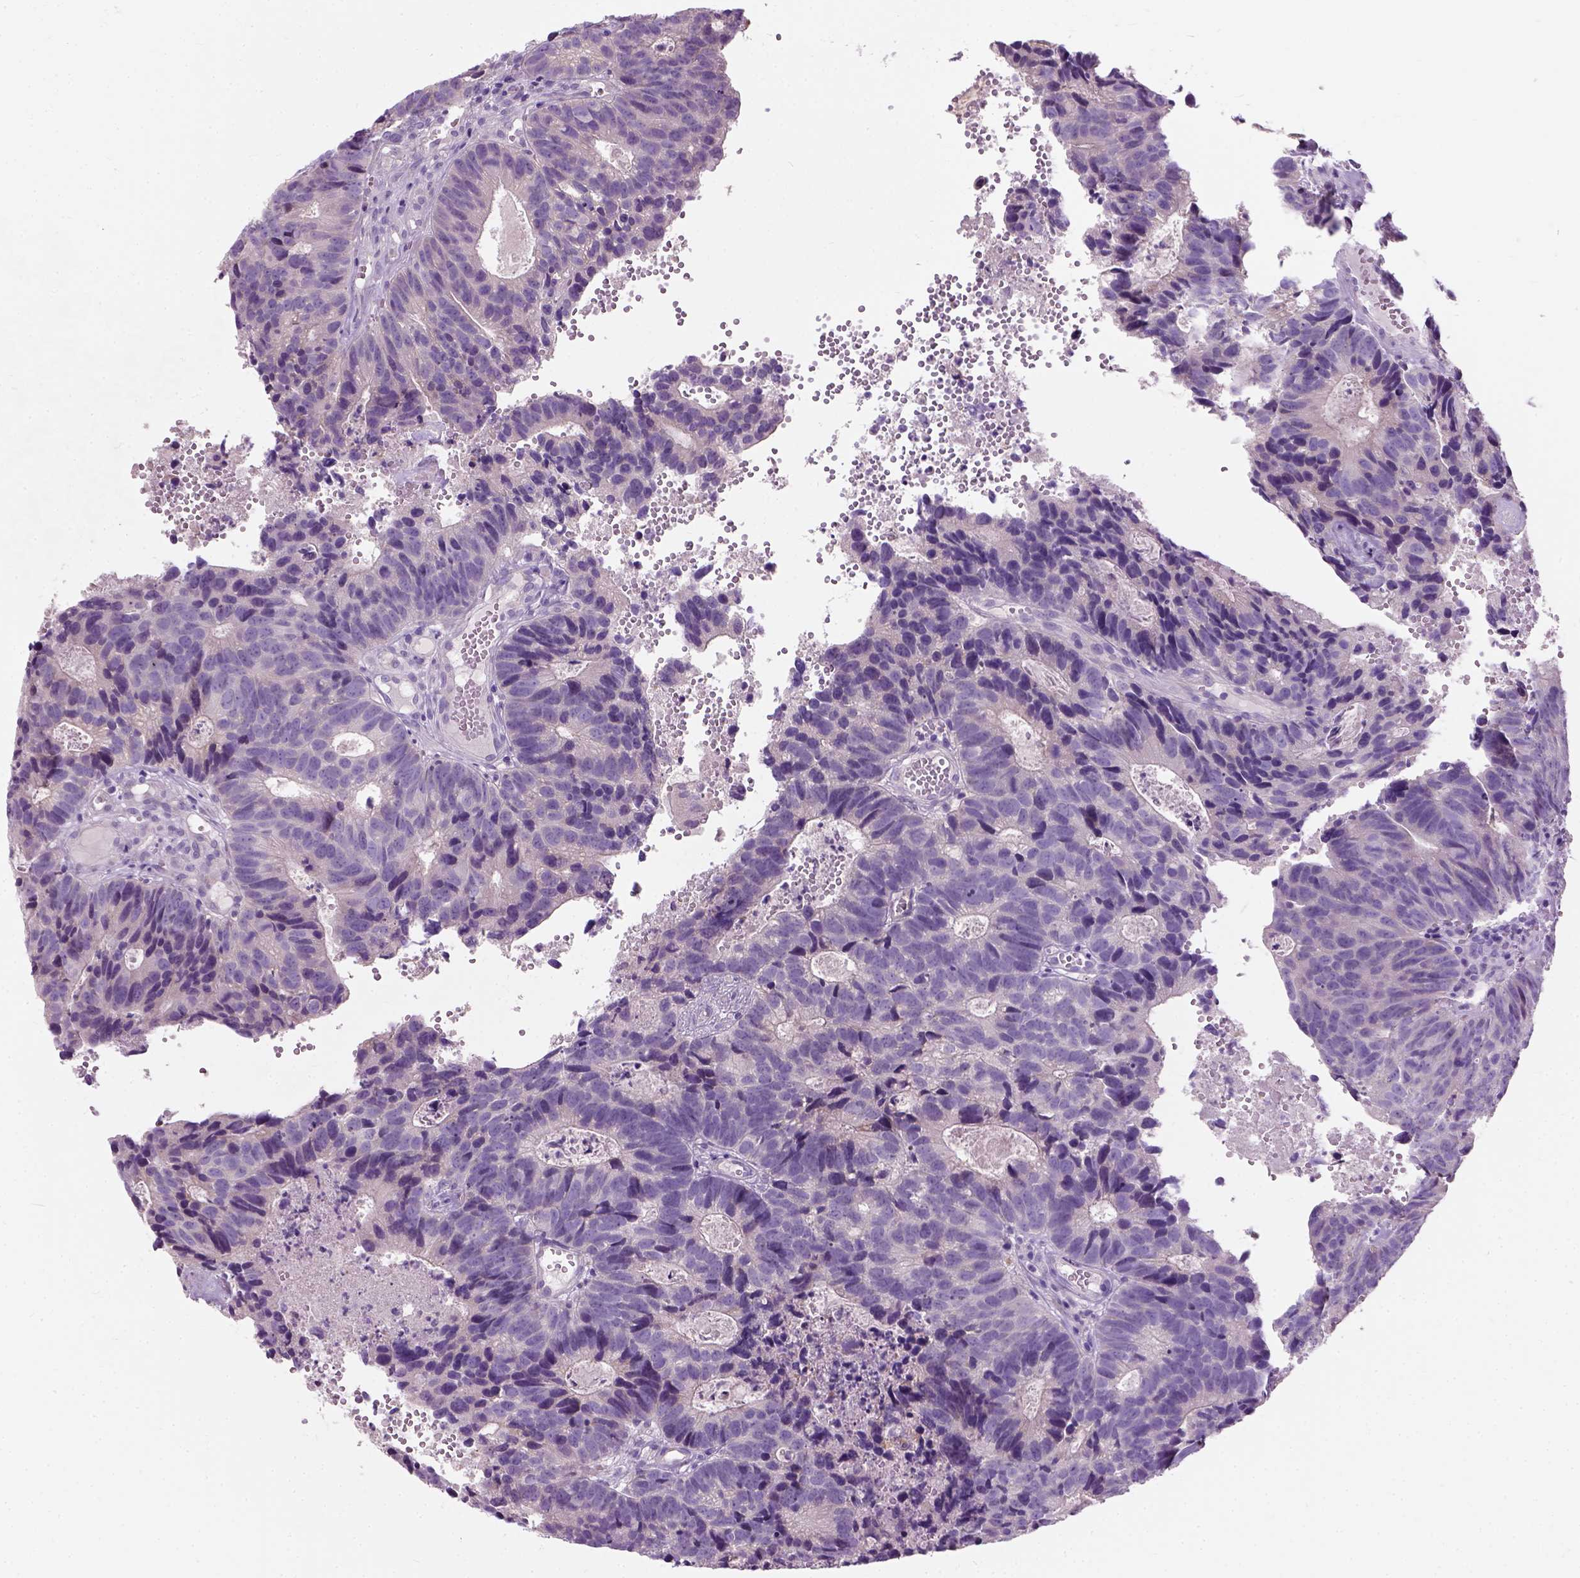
{"staining": {"intensity": "negative", "quantity": "none", "location": "none"}, "tissue": "head and neck cancer", "cell_type": "Tumor cells", "image_type": "cancer", "snomed": [{"axis": "morphology", "description": "Adenocarcinoma, NOS"}, {"axis": "topography", "description": "Head-Neck"}], "caption": "High magnification brightfield microscopy of head and neck cancer stained with DAB (brown) and counterstained with hematoxylin (blue): tumor cells show no significant expression.", "gene": "TRIM72", "patient": {"sex": "male", "age": 62}}